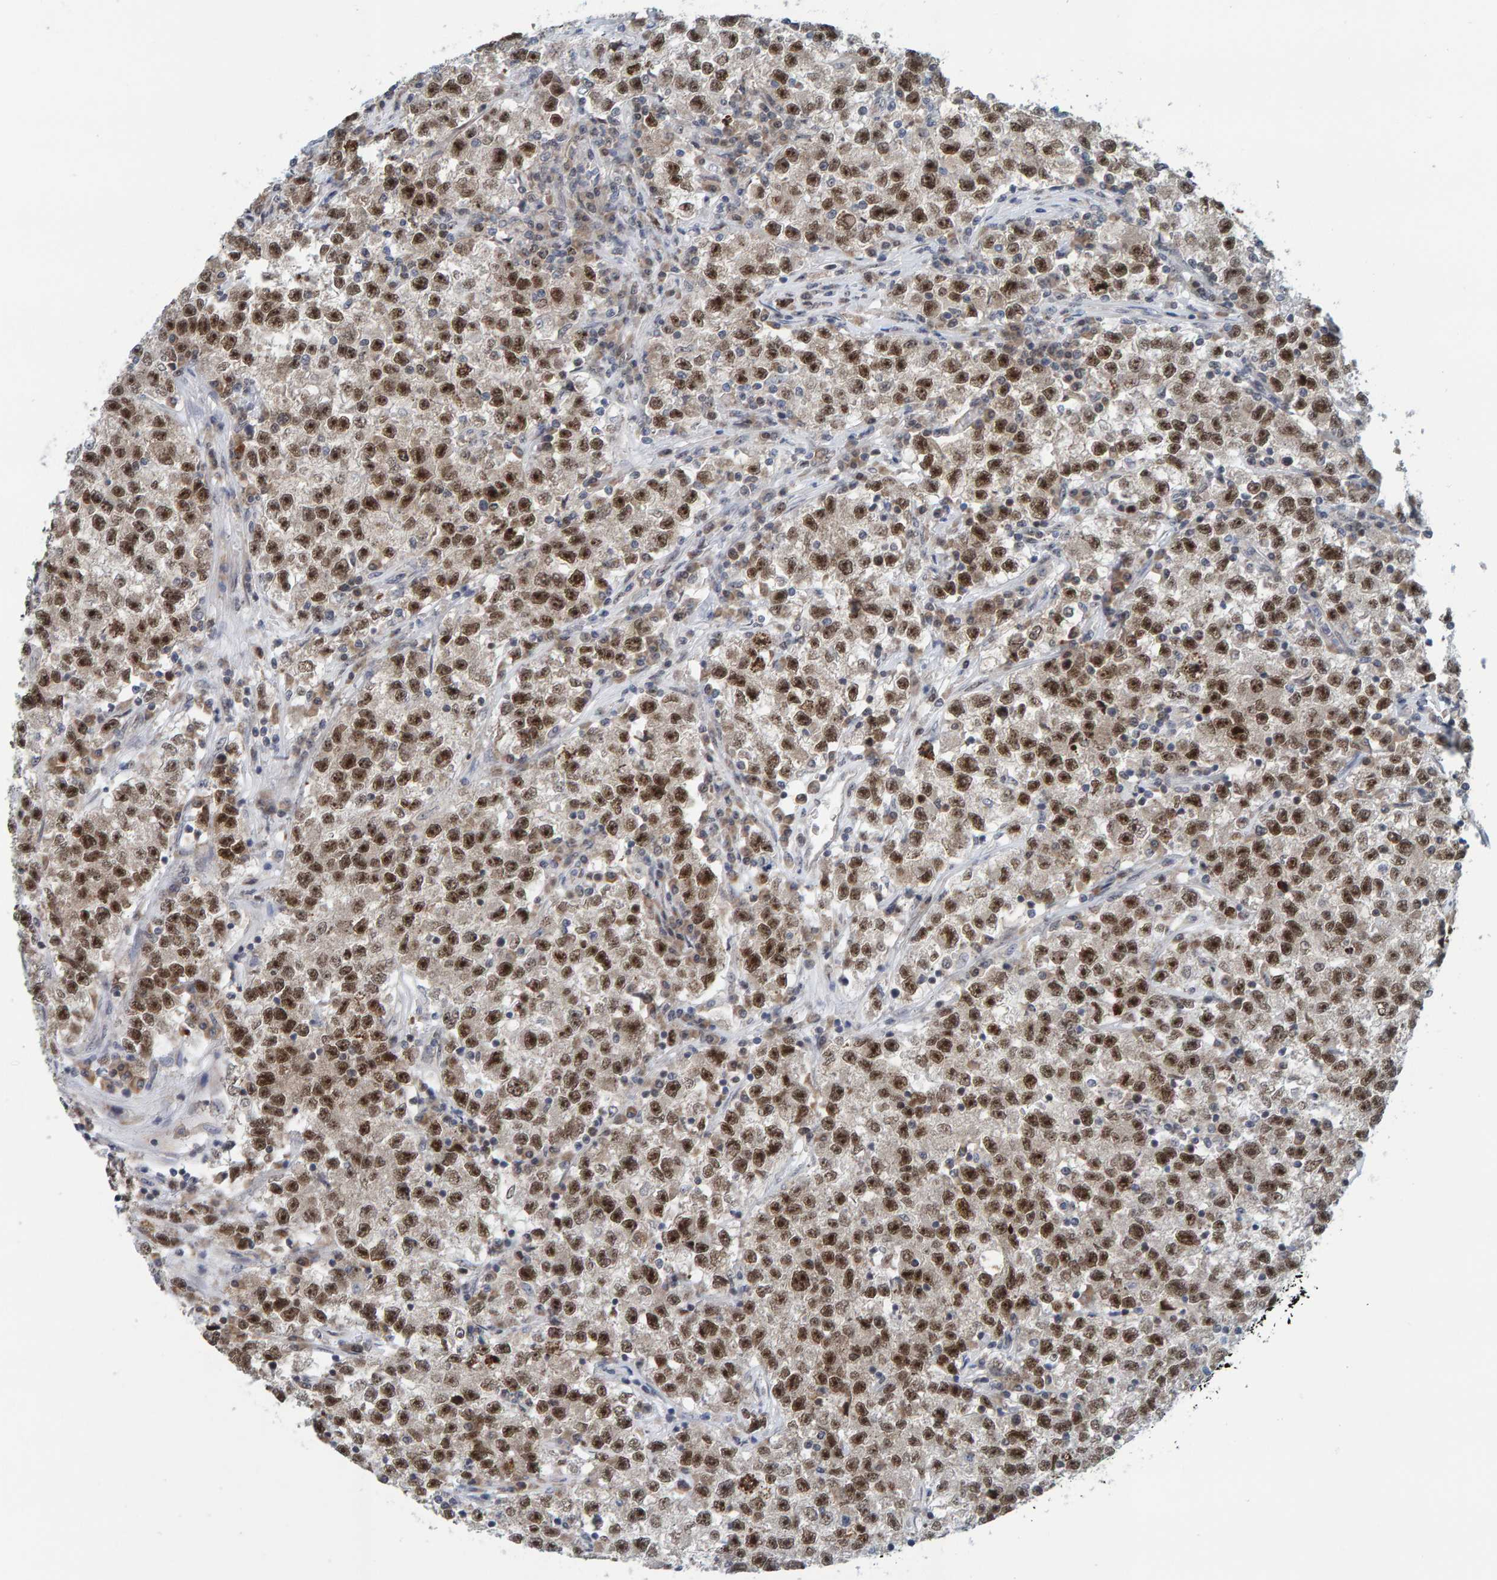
{"staining": {"intensity": "strong", "quantity": ">75%", "location": "nuclear"}, "tissue": "testis cancer", "cell_type": "Tumor cells", "image_type": "cancer", "snomed": [{"axis": "morphology", "description": "Seminoma, NOS"}, {"axis": "topography", "description": "Testis"}], "caption": "IHC histopathology image of neoplastic tissue: testis cancer stained using immunohistochemistry shows high levels of strong protein expression localized specifically in the nuclear of tumor cells, appearing as a nuclear brown color.", "gene": "POLR1E", "patient": {"sex": "male", "age": 22}}